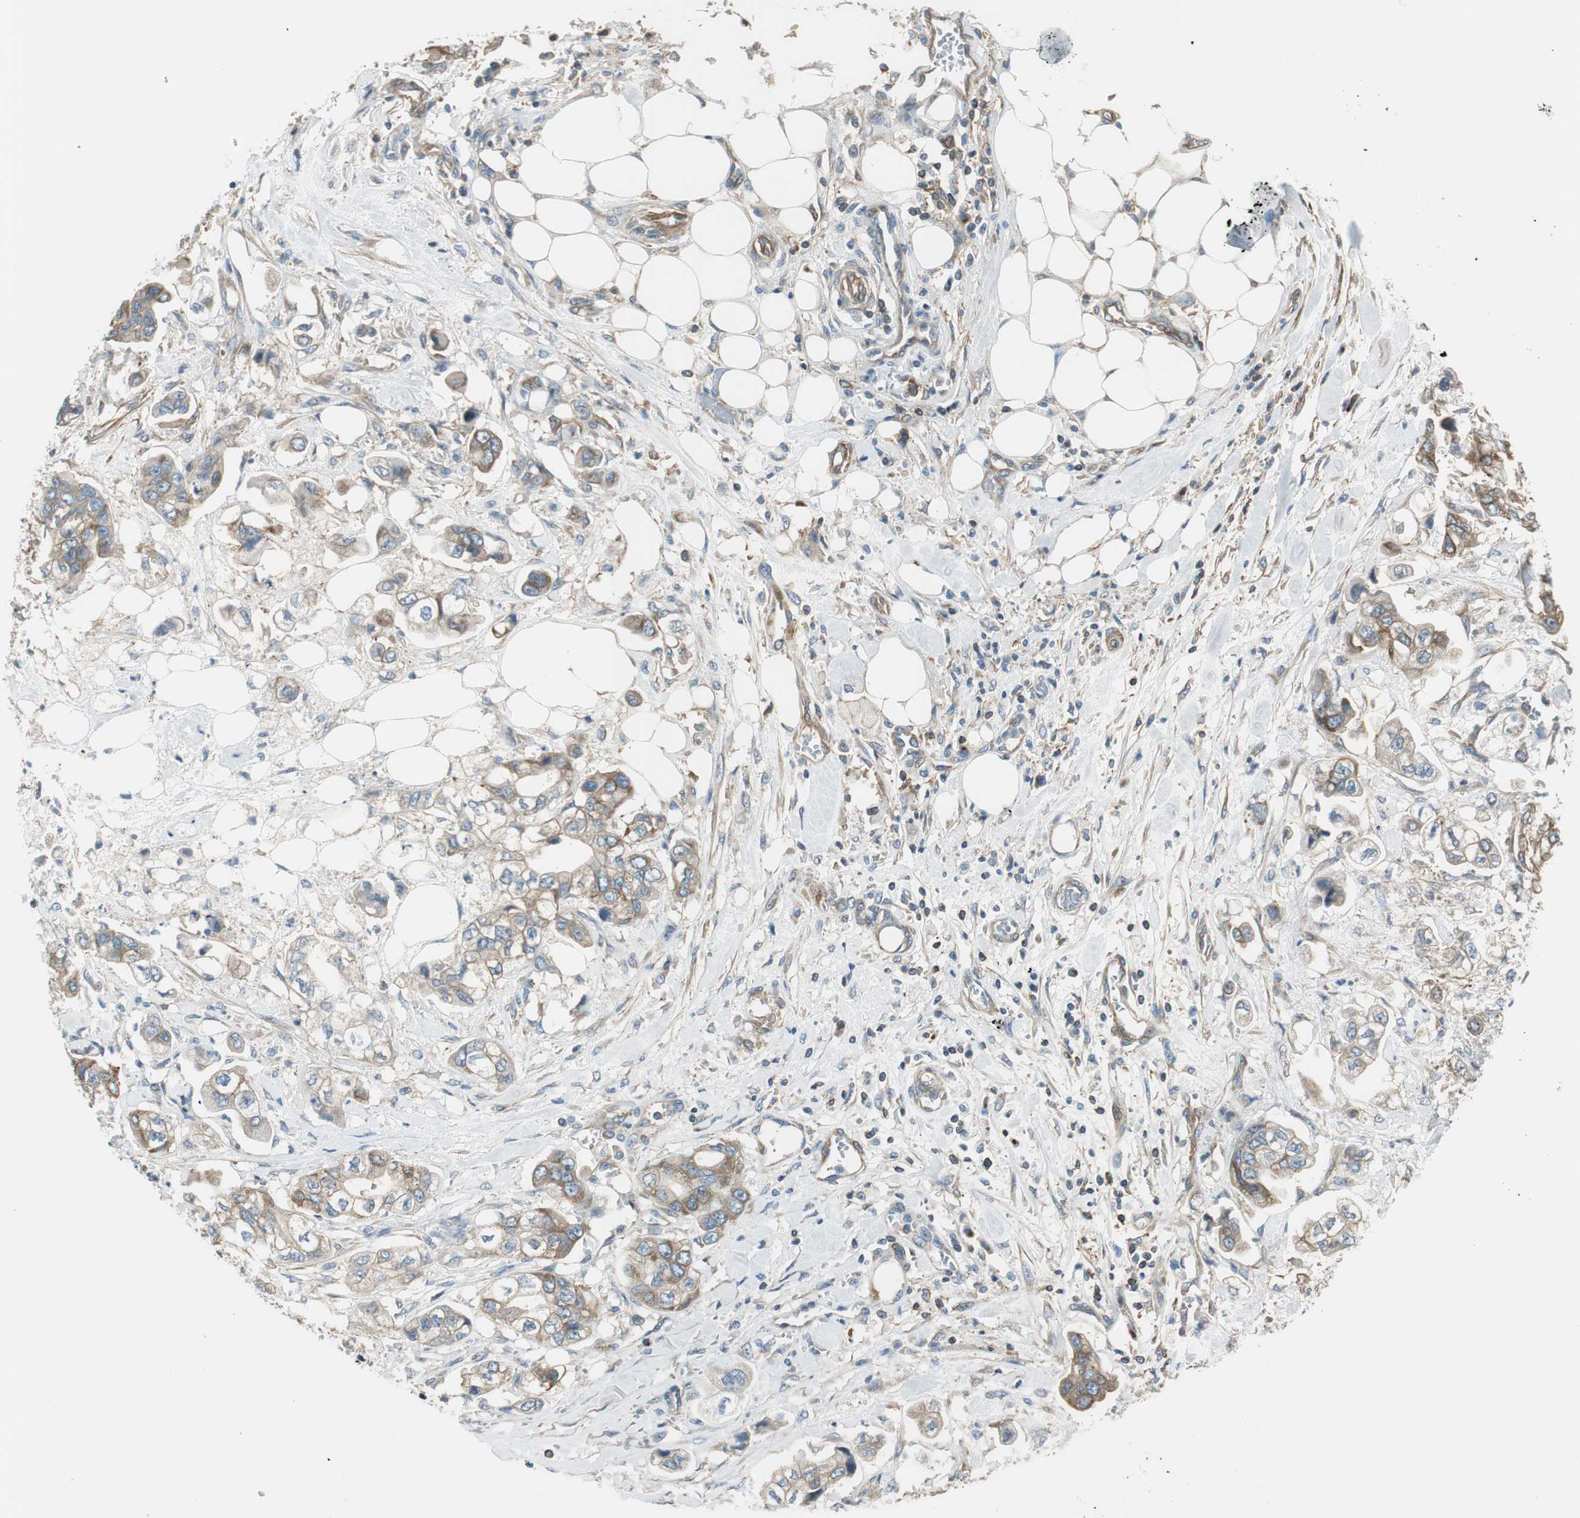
{"staining": {"intensity": "moderate", "quantity": ">75%", "location": "cytoplasmic/membranous"}, "tissue": "stomach cancer", "cell_type": "Tumor cells", "image_type": "cancer", "snomed": [{"axis": "morphology", "description": "Adenocarcinoma, NOS"}, {"axis": "topography", "description": "Stomach"}], "caption": "Immunohistochemical staining of human stomach cancer (adenocarcinoma) reveals medium levels of moderate cytoplasmic/membranous protein staining in approximately >75% of tumor cells. Immunohistochemistry (ihc) stains the protein in brown and the nuclei are stained blue.", "gene": "PI4K2B", "patient": {"sex": "male", "age": 62}}